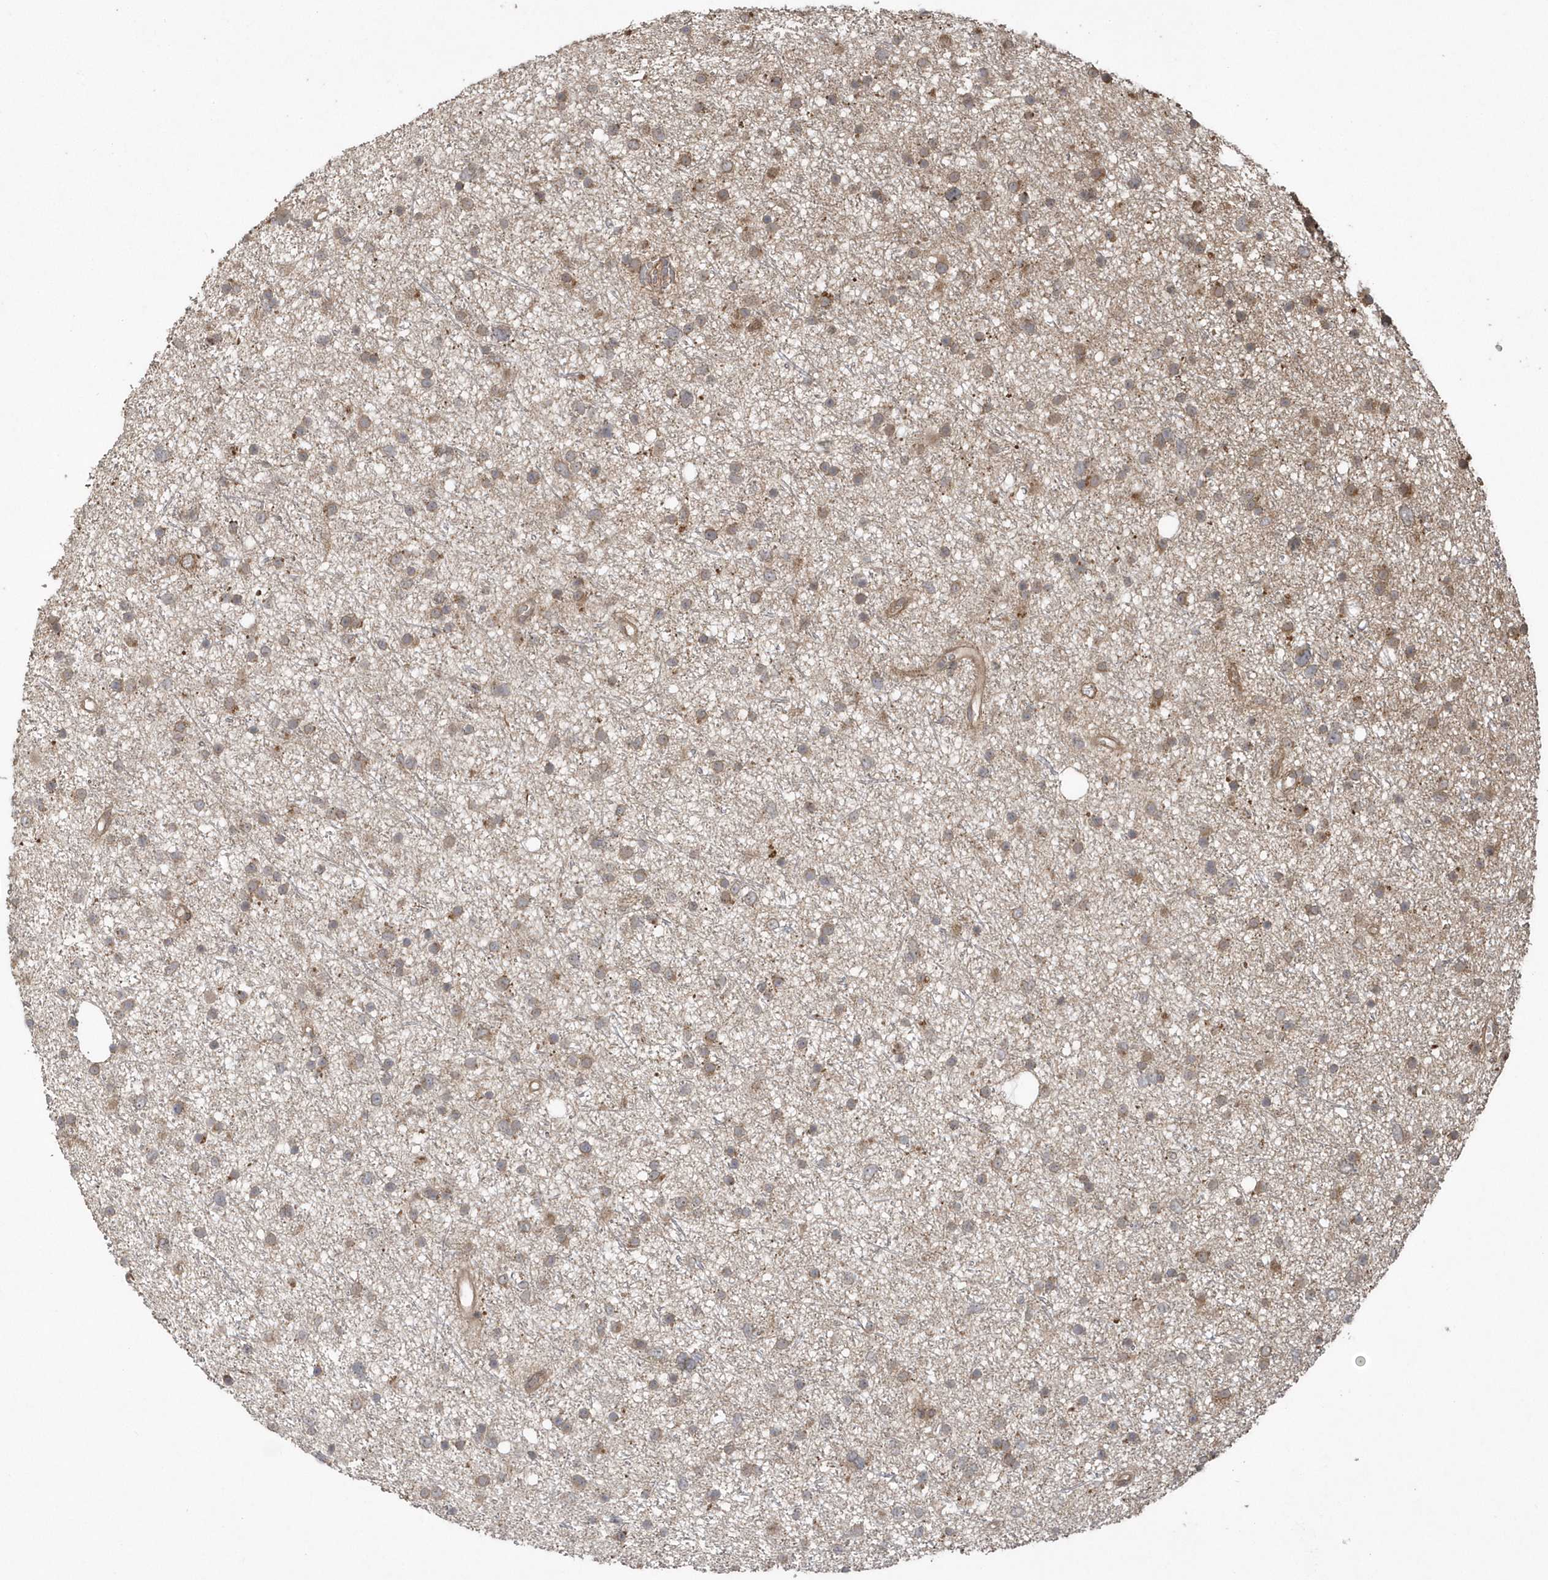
{"staining": {"intensity": "weak", "quantity": "25%-75%", "location": "cytoplasmic/membranous"}, "tissue": "glioma", "cell_type": "Tumor cells", "image_type": "cancer", "snomed": [{"axis": "morphology", "description": "Glioma, malignant, Low grade"}, {"axis": "topography", "description": "Cerebral cortex"}], "caption": "Protein positivity by IHC displays weak cytoplasmic/membranous staining in about 25%-75% of tumor cells in low-grade glioma (malignant).", "gene": "HERPUD1", "patient": {"sex": "female", "age": 39}}